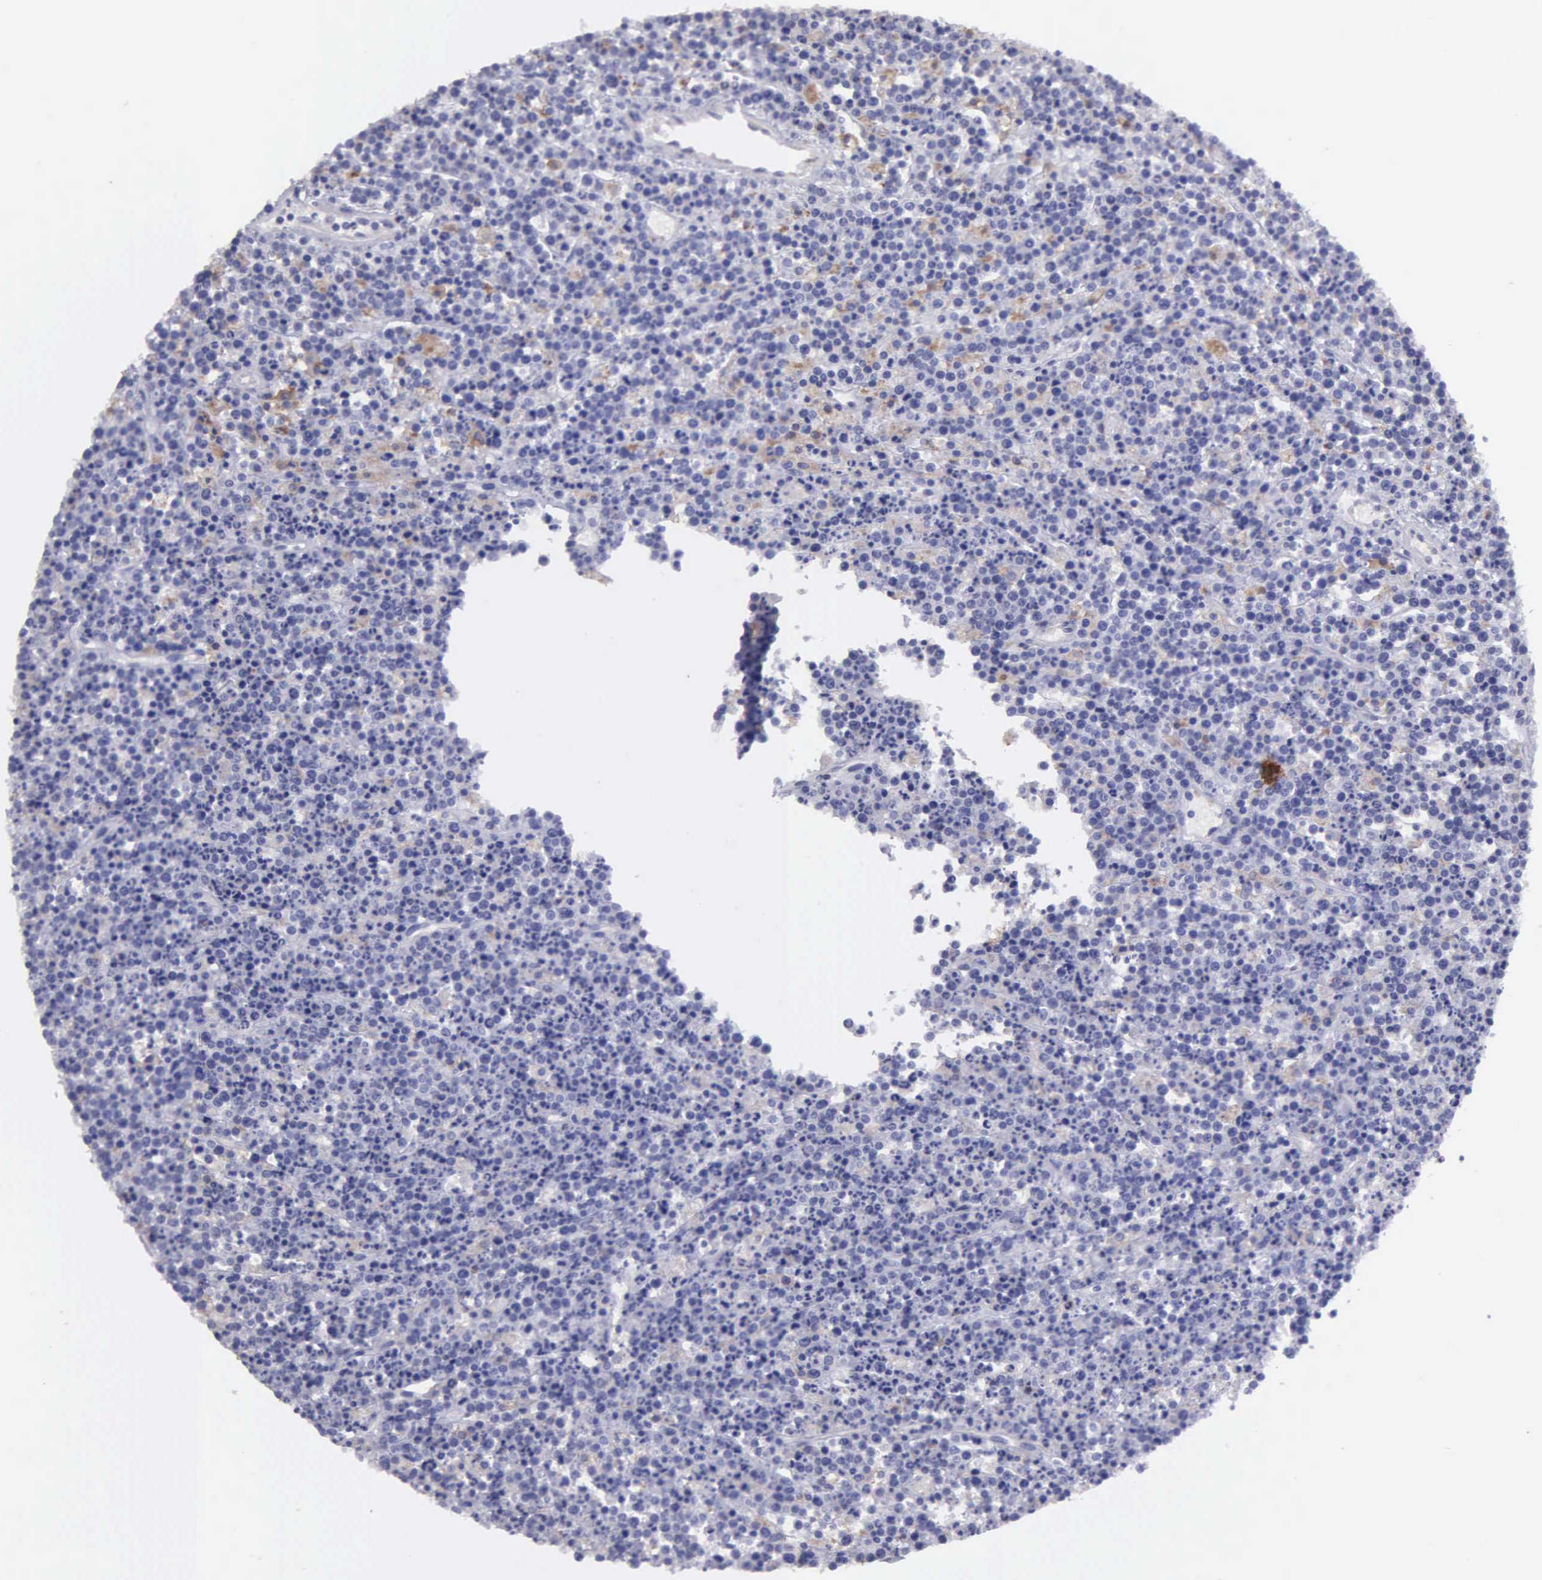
{"staining": {"intensity": "negative", "quantity": "none", "location": "none"}, "tissue": "lymphoma", "cell_type": "Tumor cells", "image_type": "cancer", "snomed": [{"axis": "morphology", "description": "Malignant lymphoma, non-Hodgkin's type, High grade"}, {"axis": "topography", "description": "Ovary"}], "caption": "Tumor cells are negative for brown protein staining in high-grade malignant lymphoma, non-Hodgkin's type. (Brightfield microscopy of DAB (3,3'-diaminobenzidine) immunohistochemistry (IHC) at high magnification).", "gene": "TYRP1", "patient": {"sex": "female", "age": 56}}